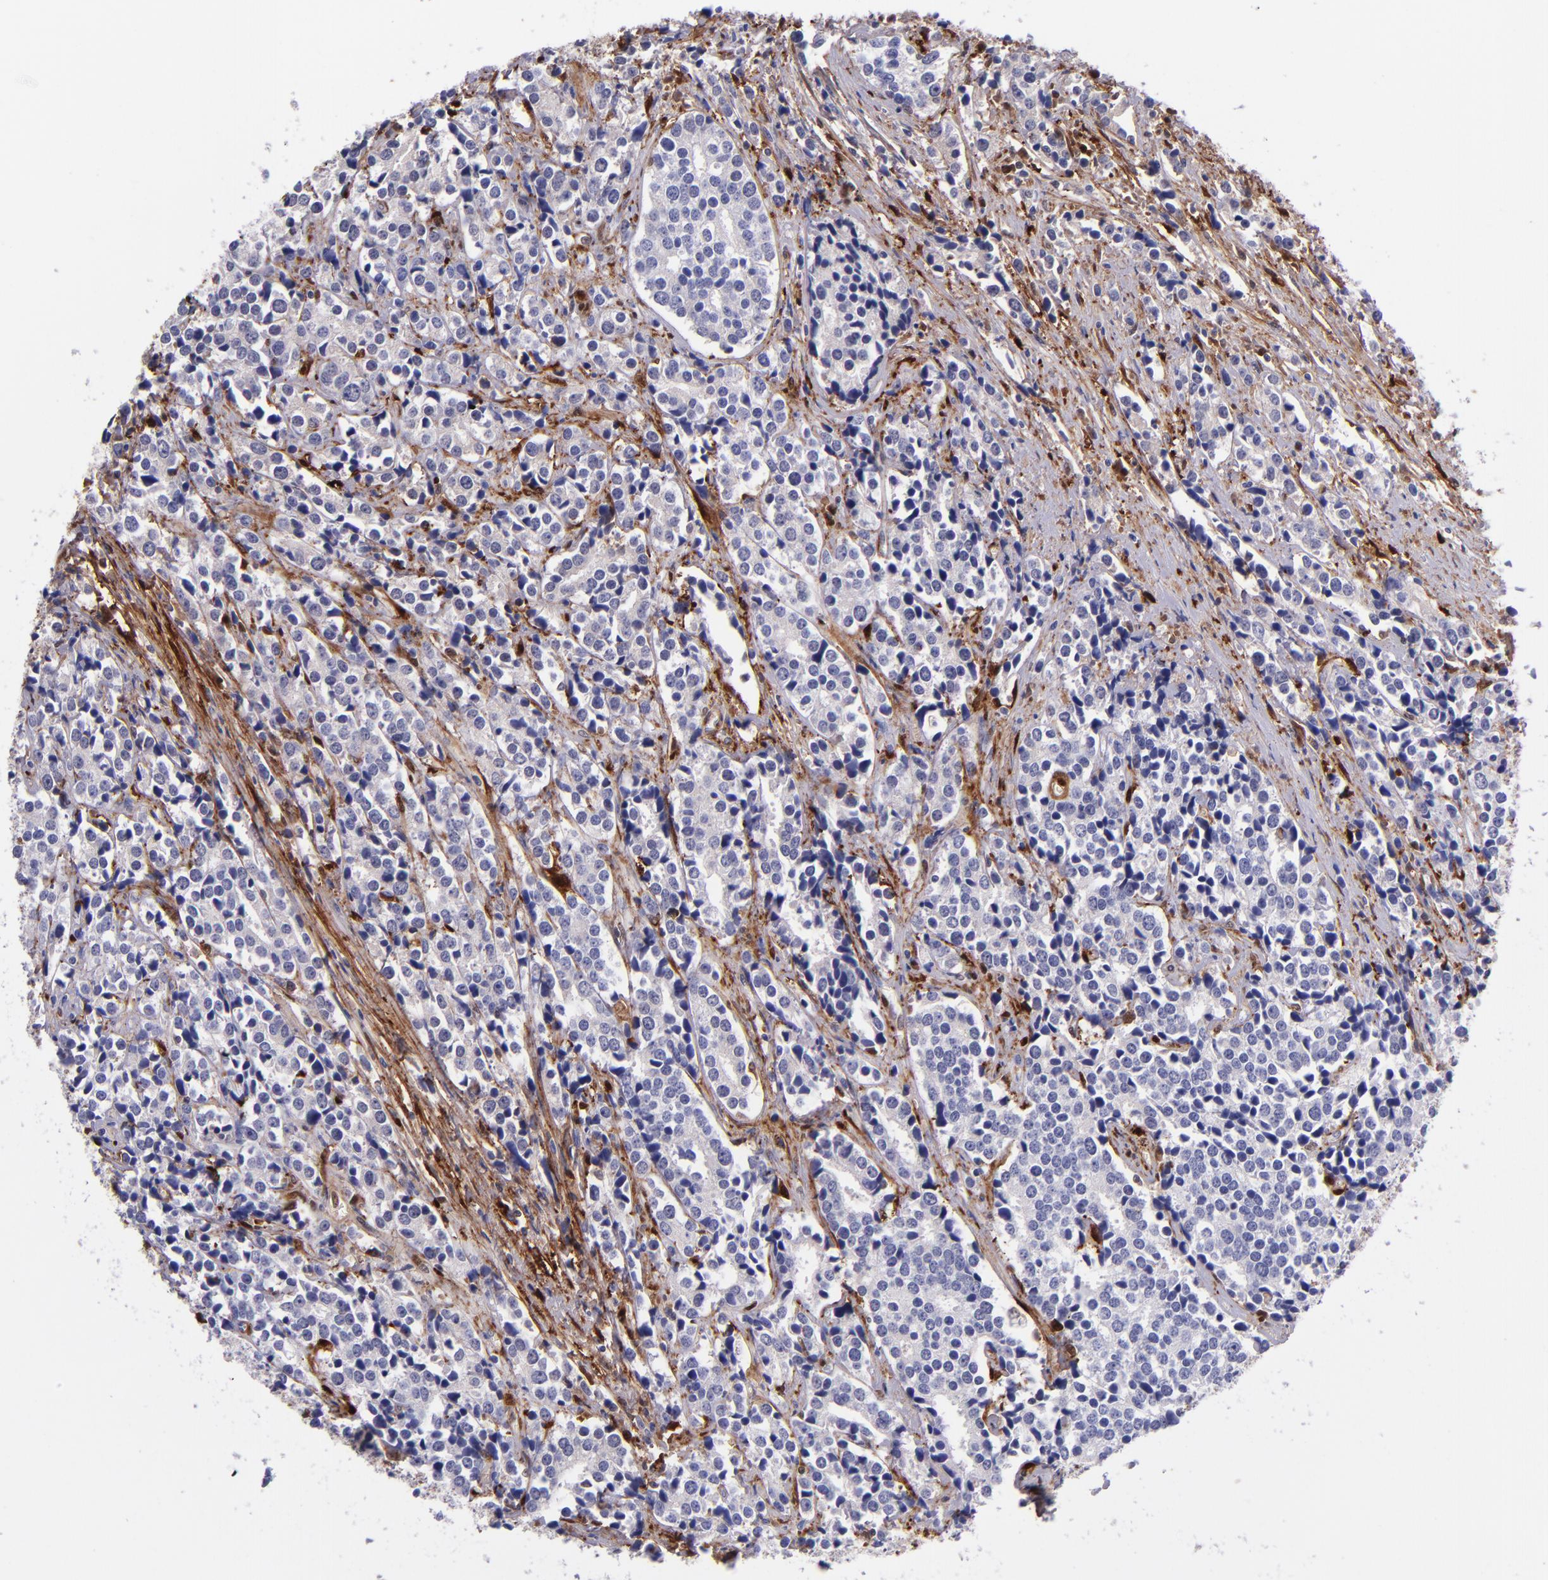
{"staining": {"intensity": "negative", "quantity": "none", "location": "none"}, "tissue": "prostate cancer", "cell_type": "Tumor cells", "image_type": "cancer", "snomed": [{"axis": "morphology", "description": "Adenocarcinoma, High grade"}, {"axis": "topography", "description": "Prostate"}], "caption": "Immunohistochemical staining of human prostate adenocarcinoma (high-grade) shows no significant expression in tumor cells.", "gene": "LGALS1", "patient": {"sex": "male", "age": 71}}